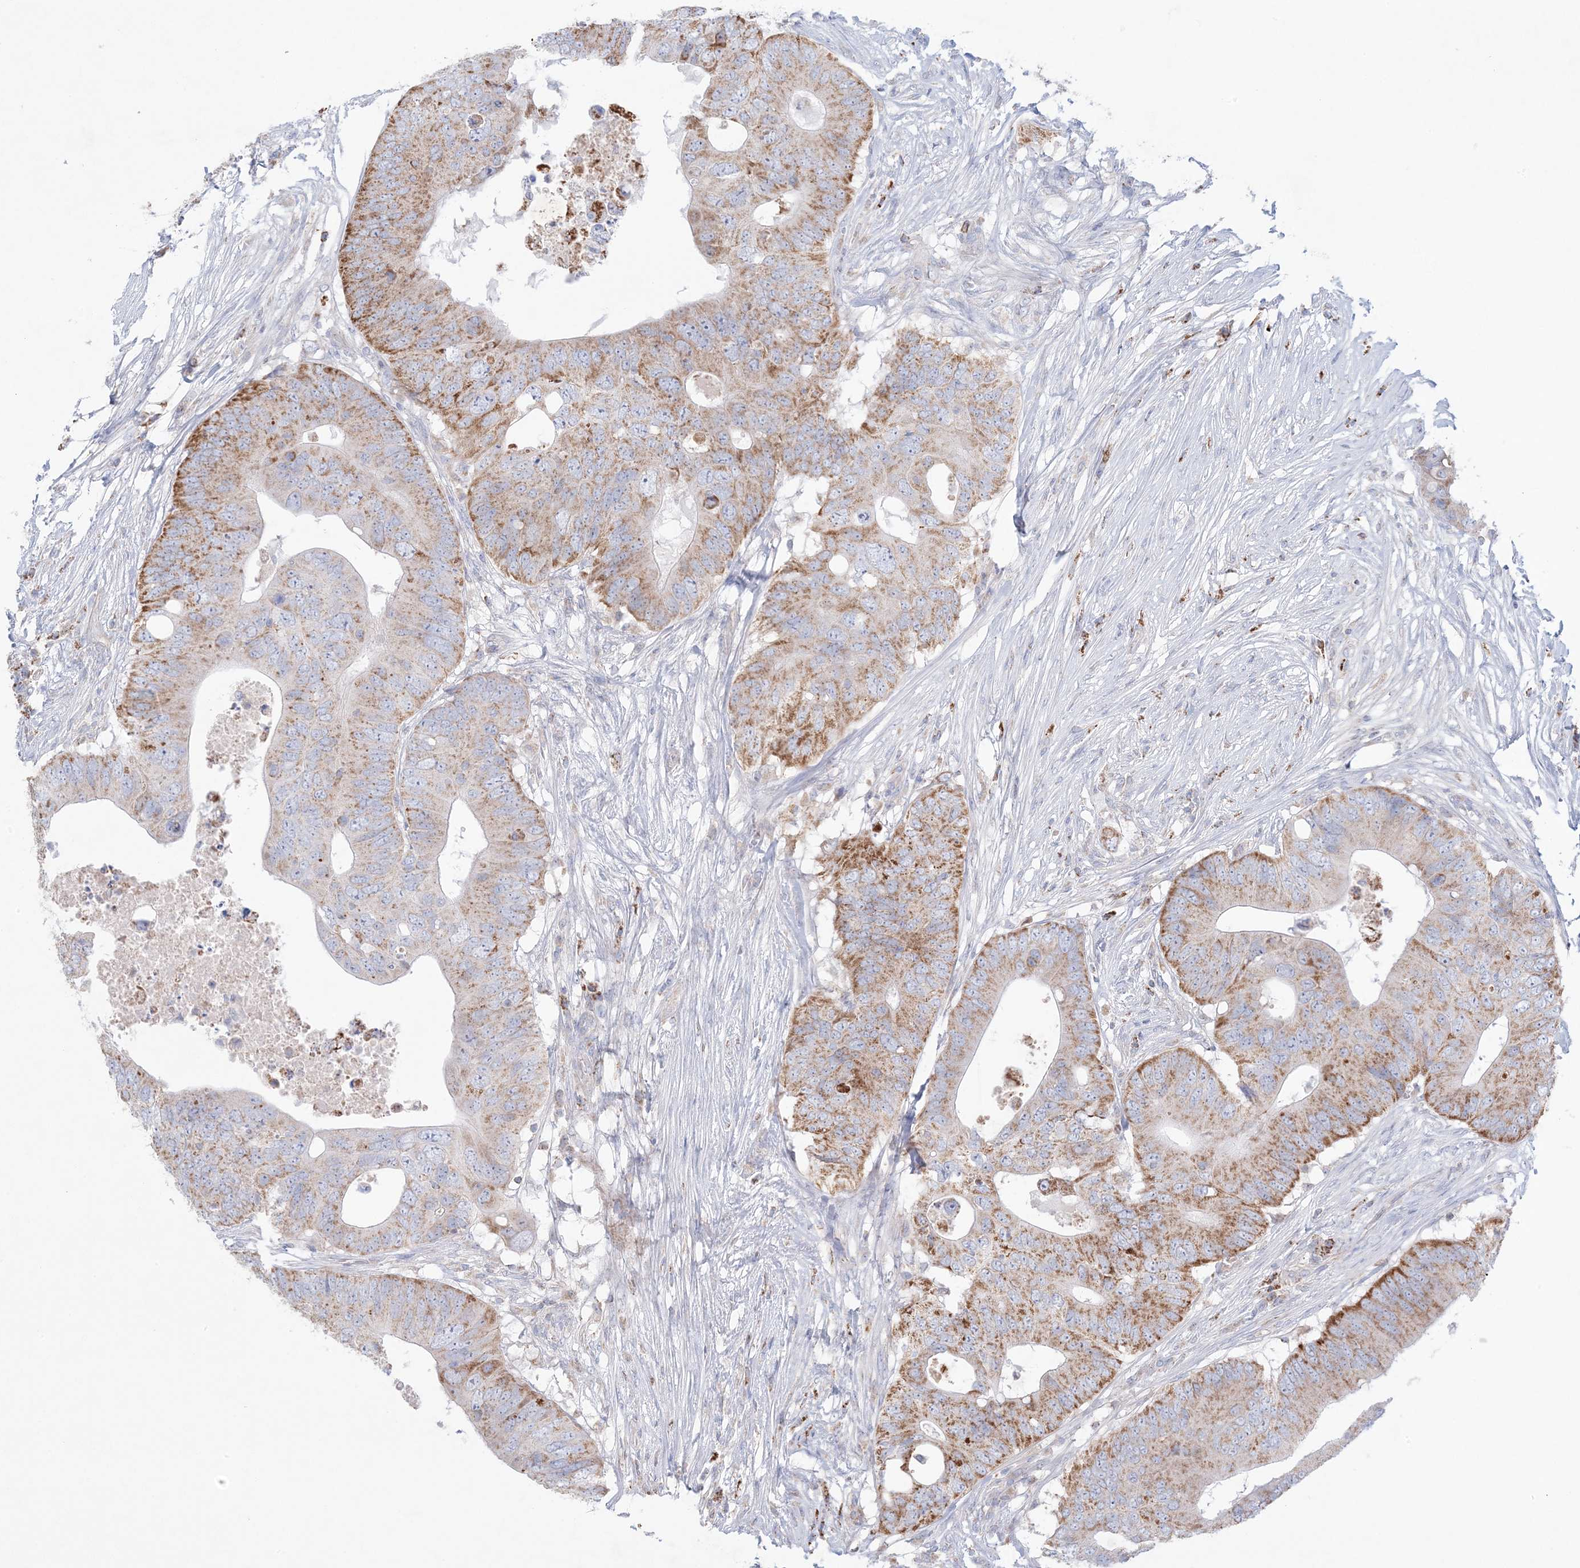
{"staining": {"intensity": "moderate", "quantity": ">75%", "location": "cytoplasmic/membranous"}, "tissue": "colorectal cancer", "cell_type": "Tumor cells", "image_type": "cancer", "snomed": [{"axis": "morphology", "description": "Adenocarcinoma, NOS"}, {"axis": "topography", "description": "Colon"}], "caption": "A medium amount of moderate cytoplasmic/membranous staining is present in about >75% of tumor cells in colorectal adenocarcinoma tissue. (Brightfield microscopy of DAB IHC at high magnification).", "gene": "KCTD6", "patient": {"sex": "male", "age": 71}}